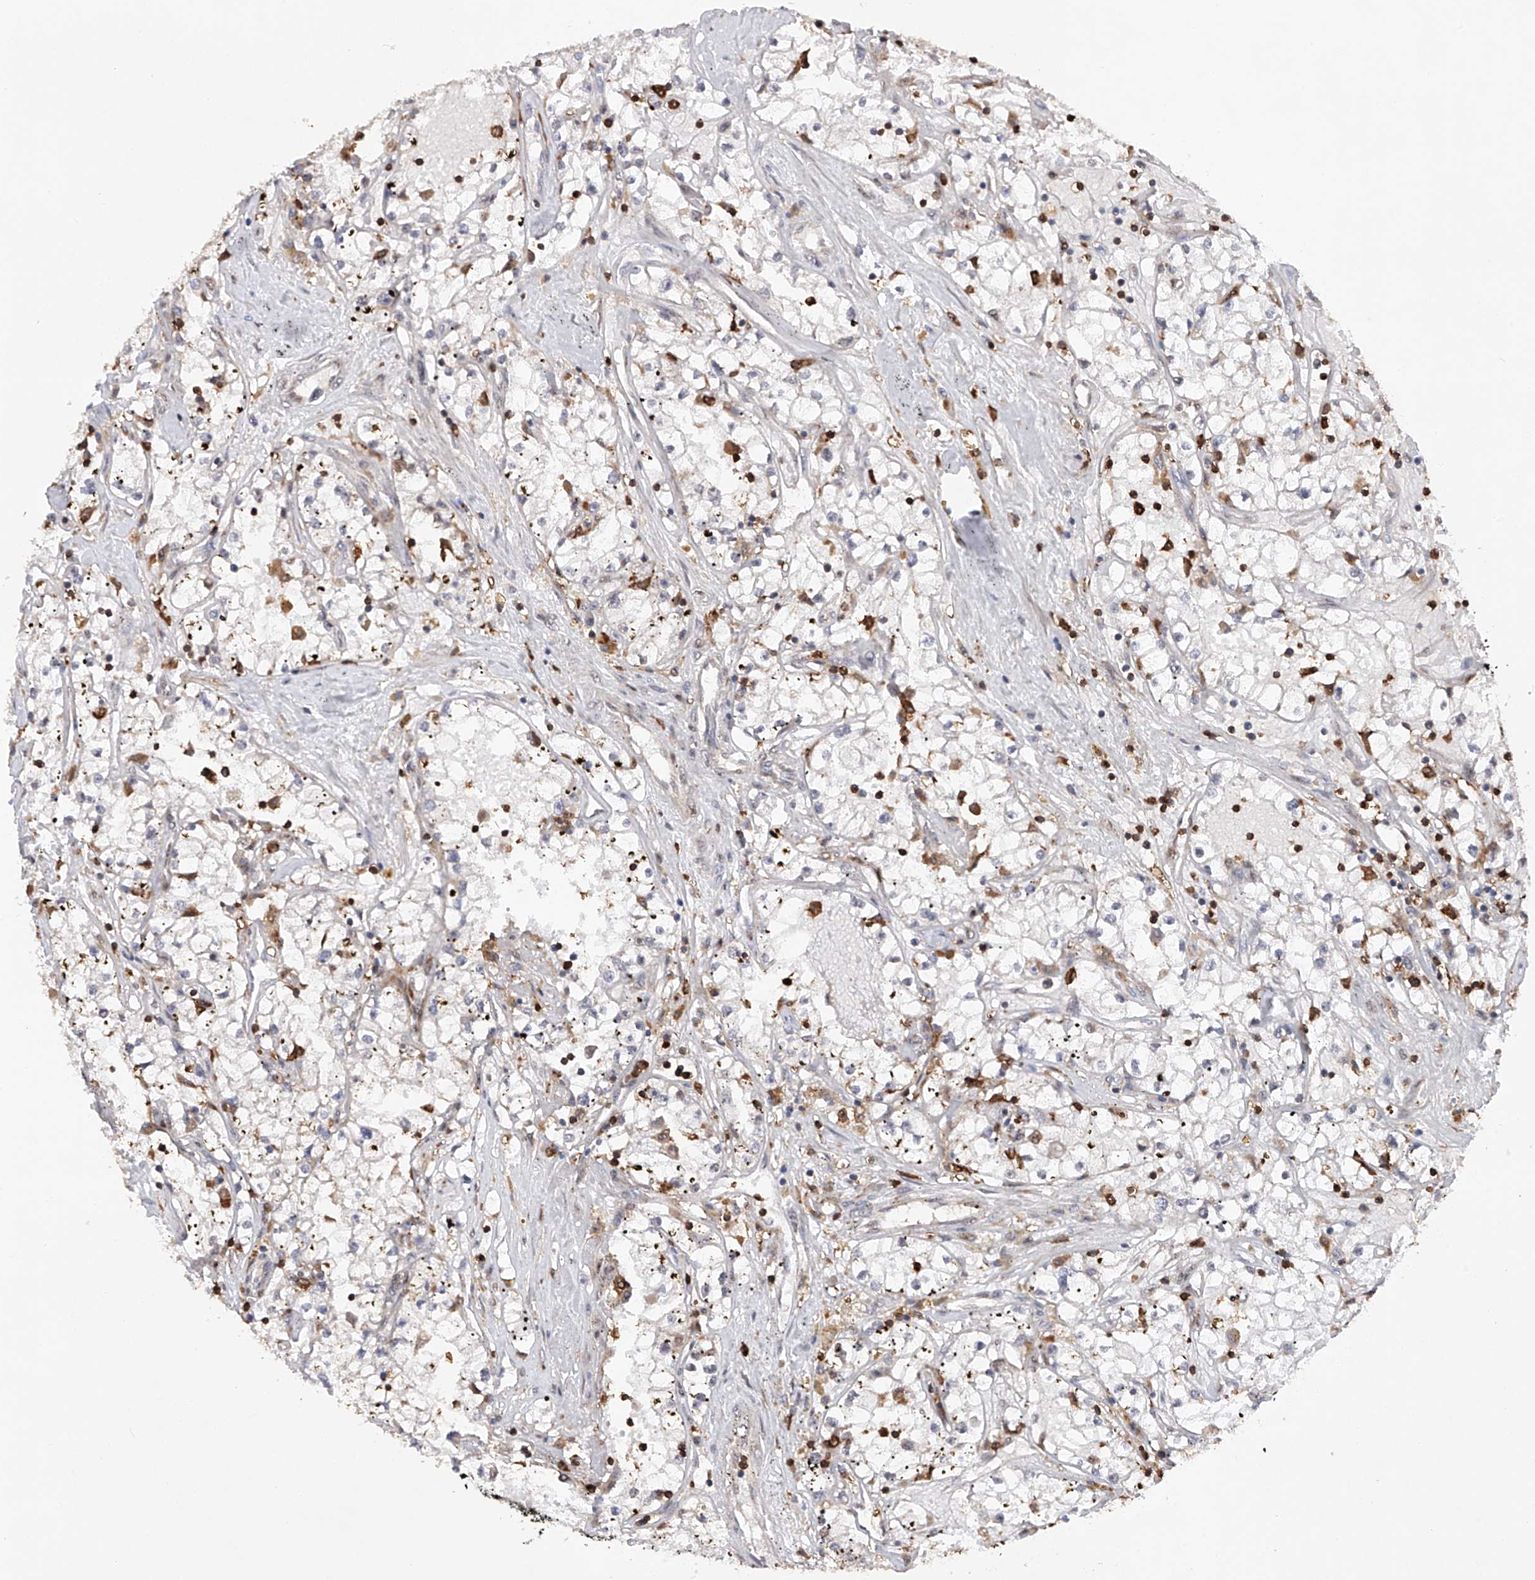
{"staining": {"intensity": "negative", "quantity": "none", "location": "none"}, "tissue": "renal cancer", "cell_type": "Tumor cells", "image_type": "cancer", "snomed": [{"axis": "morphology", "description": "Adenocarcinoma, NOS"}, {"axis": "topography", "description": "Kidney"}], "caption": "Immunohistochemistry micrograph of human renal adenocarcinoma stained for a protein (brown), which demonstrates no expression in tumor cells. (Stains: DAB immunohistochemistry with hematoxylin counter stain, Microscopy: brightfield microscopy at high magnification).", "gene": "ZNF280D", "patient": {"sex": "male", "age": 56}}